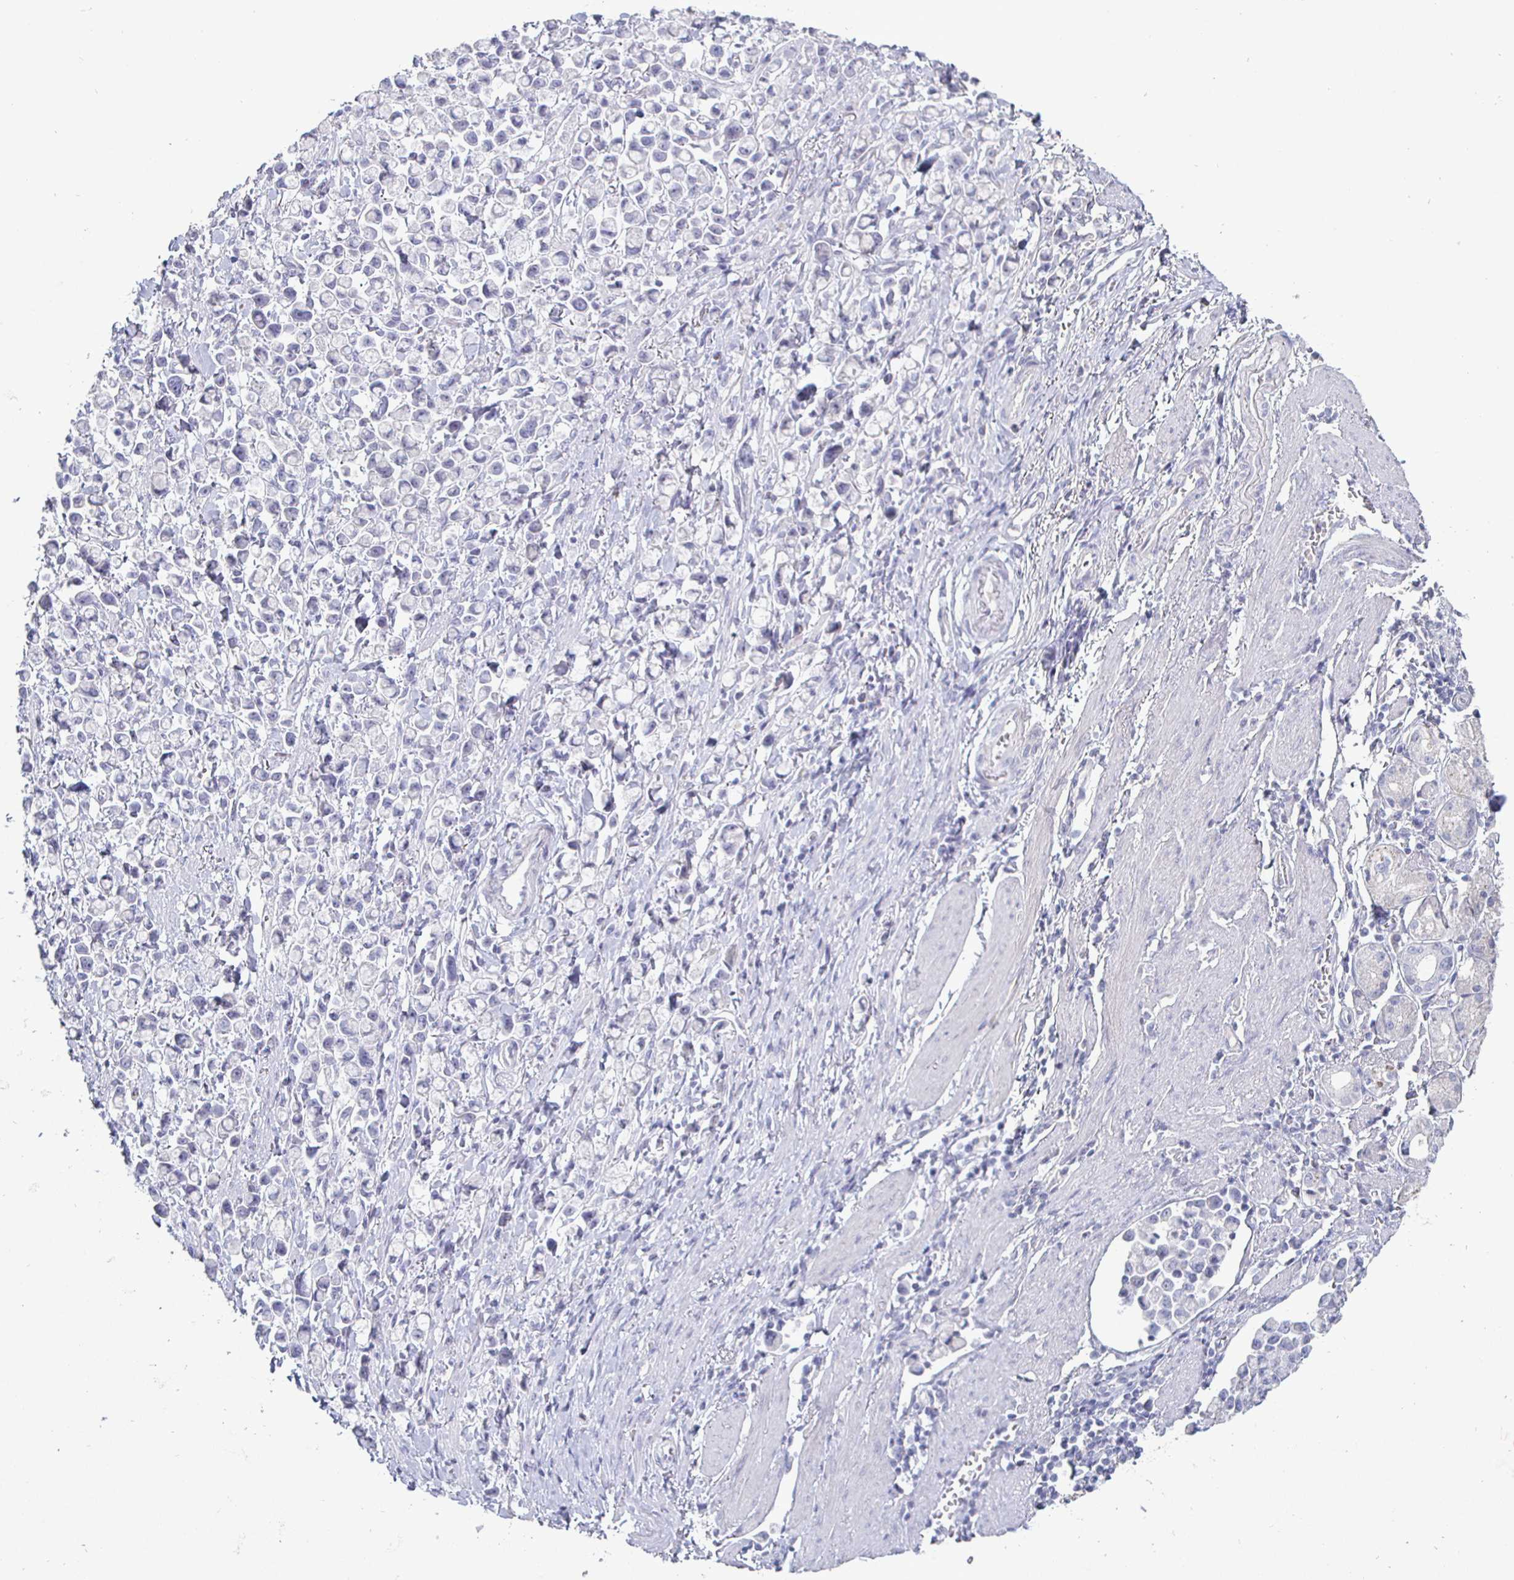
{"staining": {"intensity": "negative", "quantity": "none", "location": "none"}, "tissue": "stomach cancer", "cell_type": "Tumor cells", "image_type": "cancer", "snomed": [{"axis": "morphology", "description": "Adenocarcinoma, NOS"}, {"axis": "topography", "description": "Stomach"}], "caption": "A micrograph of human adenocarcinoma (stomach) is negative for staining in tumor cells. (Brightfield microscopy of DAB (3,3'-diaminobenzidine) immunohistochemistry at high magnification).", "gene": "ENPP1", "patient": {"sex": "female", "age": 81}}